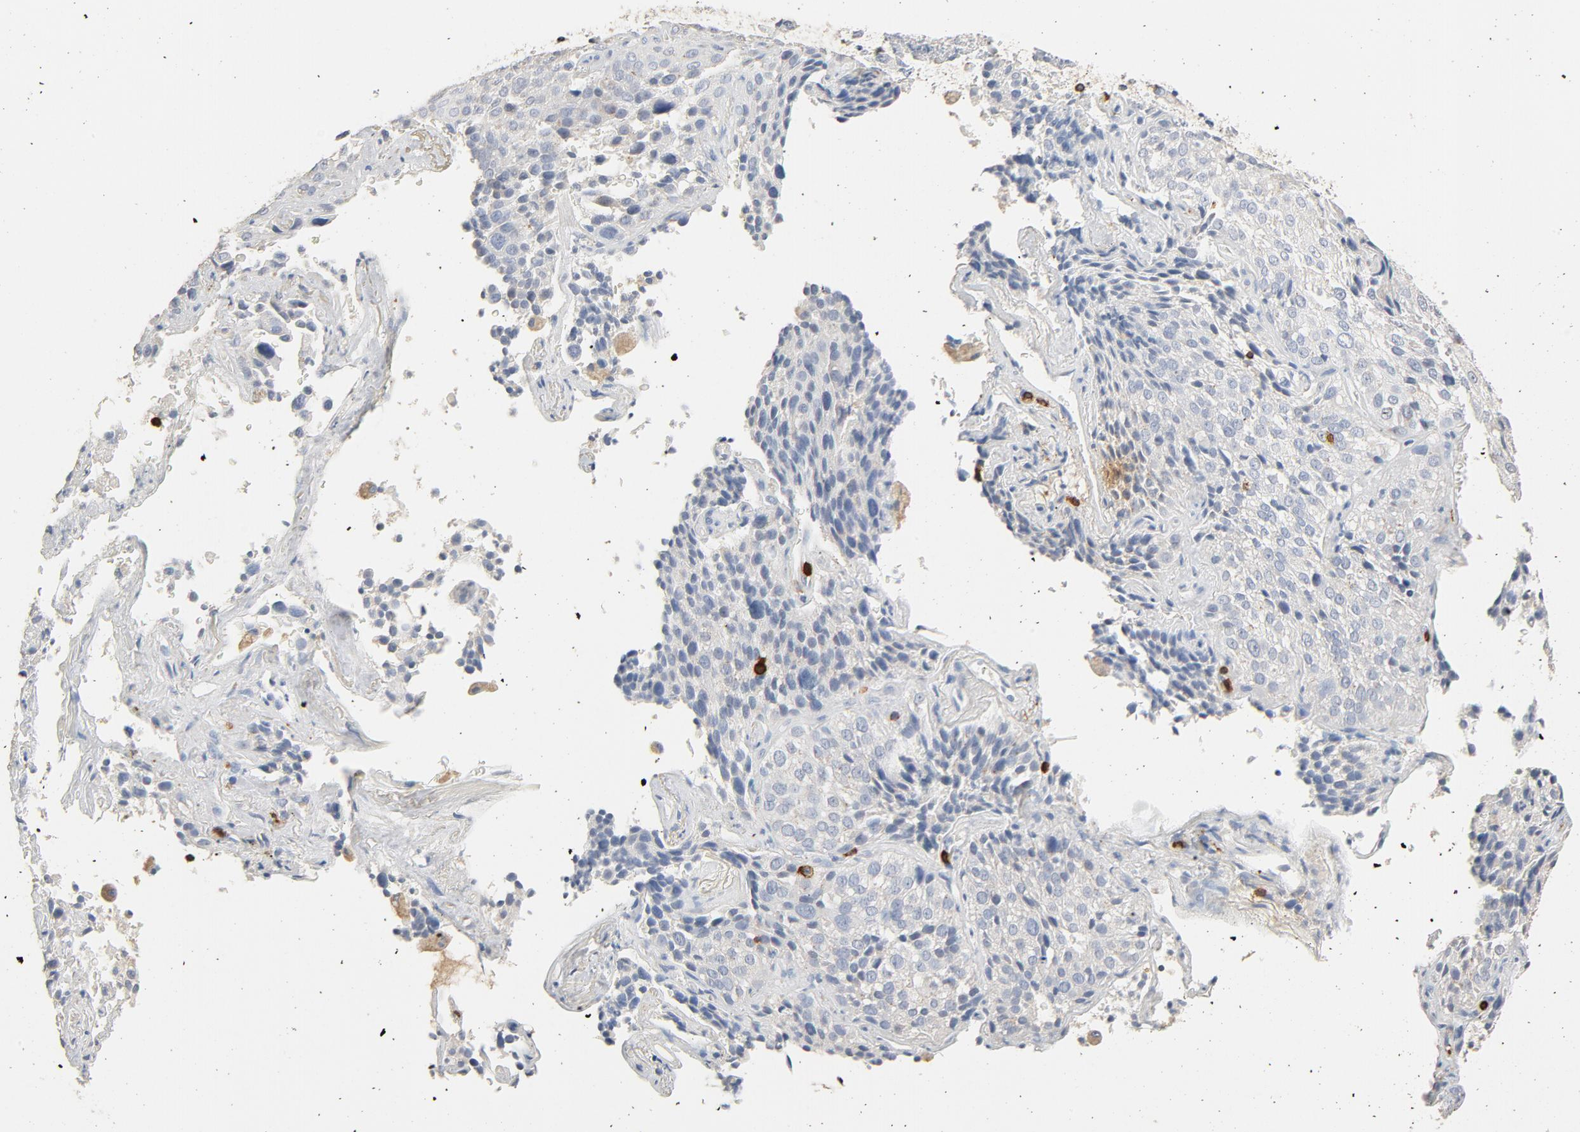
{"staining": {"intensity": "negative", "quantity": "none", "location": "none"}, "tissue": "lung cancer", "cell_type": "Tumor cells", "image_type": "cancer", "snomed": [{"axis": "morphology", "description": "Squamous cell carcinoma, NOS"}, {"axis": "topography", "description": "Lung"}], "caption": "An immunohistochemistry image of lung cancer (squamous cell carcinoma) is shown. There is no staining in tumor cells of lung cancer (squamous cell carcinoma). (DAB (3,3'-diaminobenzidine) IHC visualized using brightfield microscopy, high magnification).", "gene": "CD247", "patient": {"sex": "male", "age": 54}}